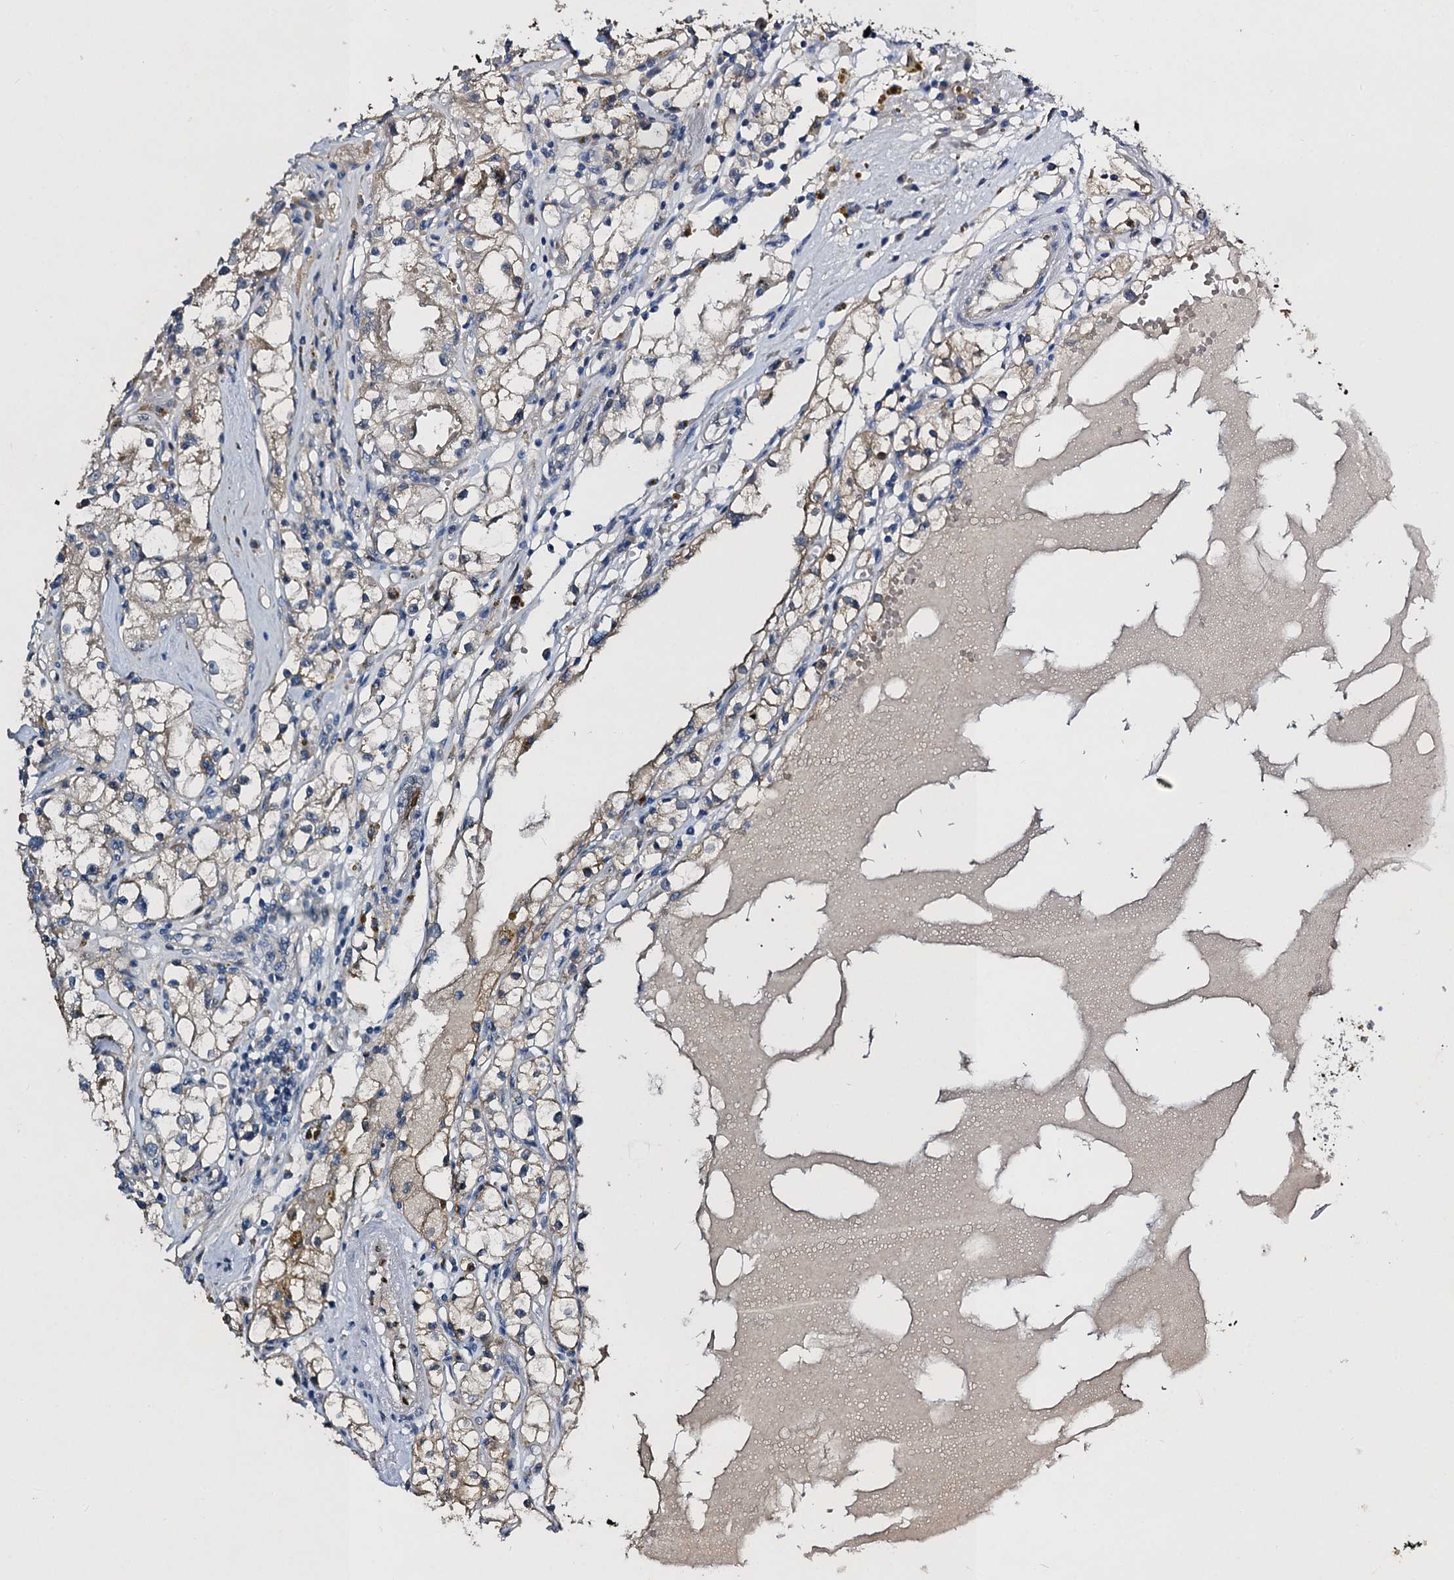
{"staining": {"intensity": "negative", "quantity": "none", "location": "none"}, "tissue": "renal cancer", "cell_type": "Tumor cells", "image_type": "cancer", "snomed": [{"axis": "morphology", "description": "Adenocarcinoma, NOS"}, {"axis": "topography", "description": "Kidney"}], "caption": "The image displays no staining of tumor cells in renal cancer.", "gene": "SLC11A2", "patient": {"sex": "male", "age": 56}}